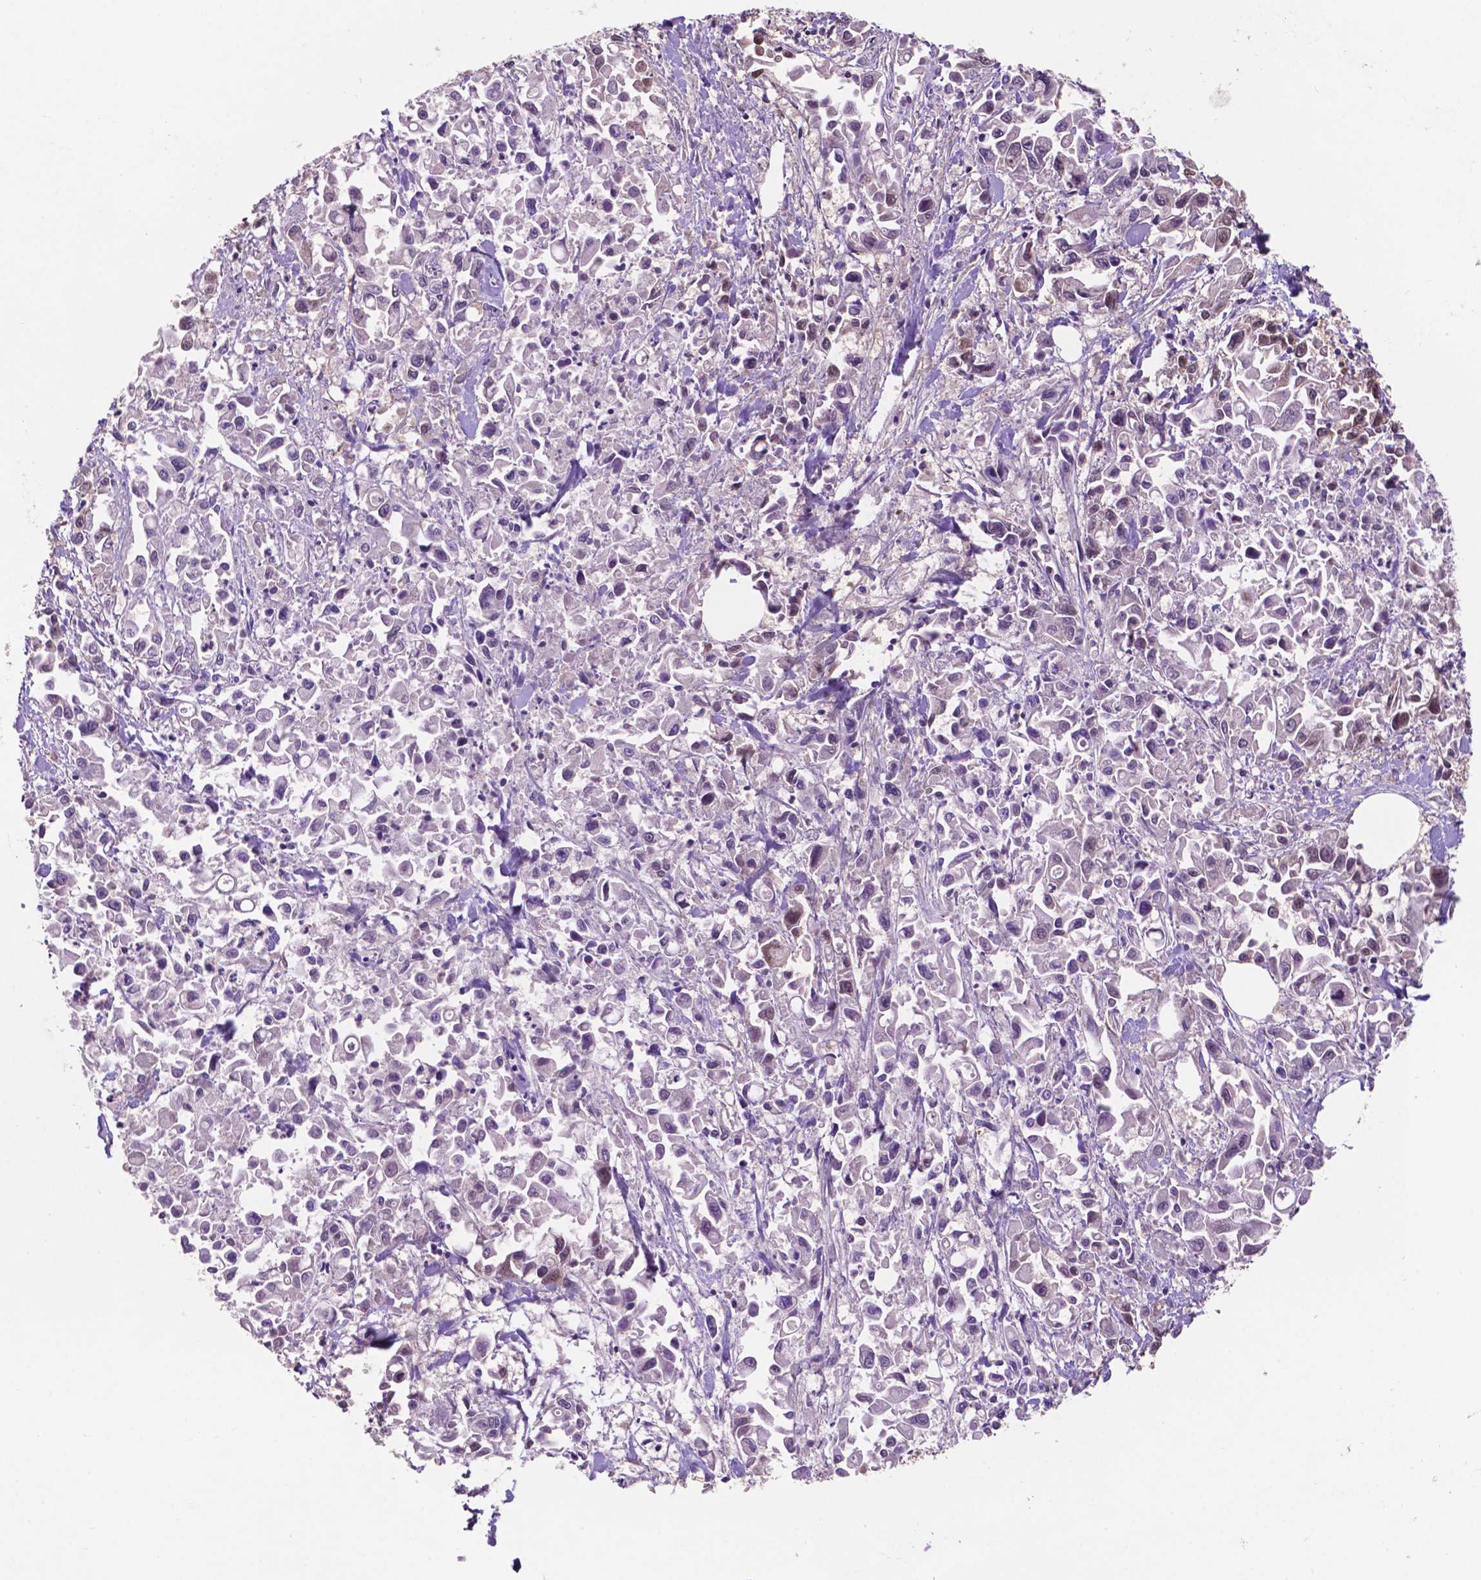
{"staining": {"intensity": "negative", "quantity": "none", "location": "none"}, "tissue": "pancreatic cancer", "cell_type": "Tumor cells", "image_type": "cancer", "snomed": [{"axis": "morphology", "description": "Adenocarcinoma, NOS"}, {"axis": "topography", "description": "Pancreas"}], "caption": "Tumor cells show no significant staining in pancreatic adenocarcinoma.", "gene": "UBE2L6", "patient": {"sex": "female", "age": 83}}